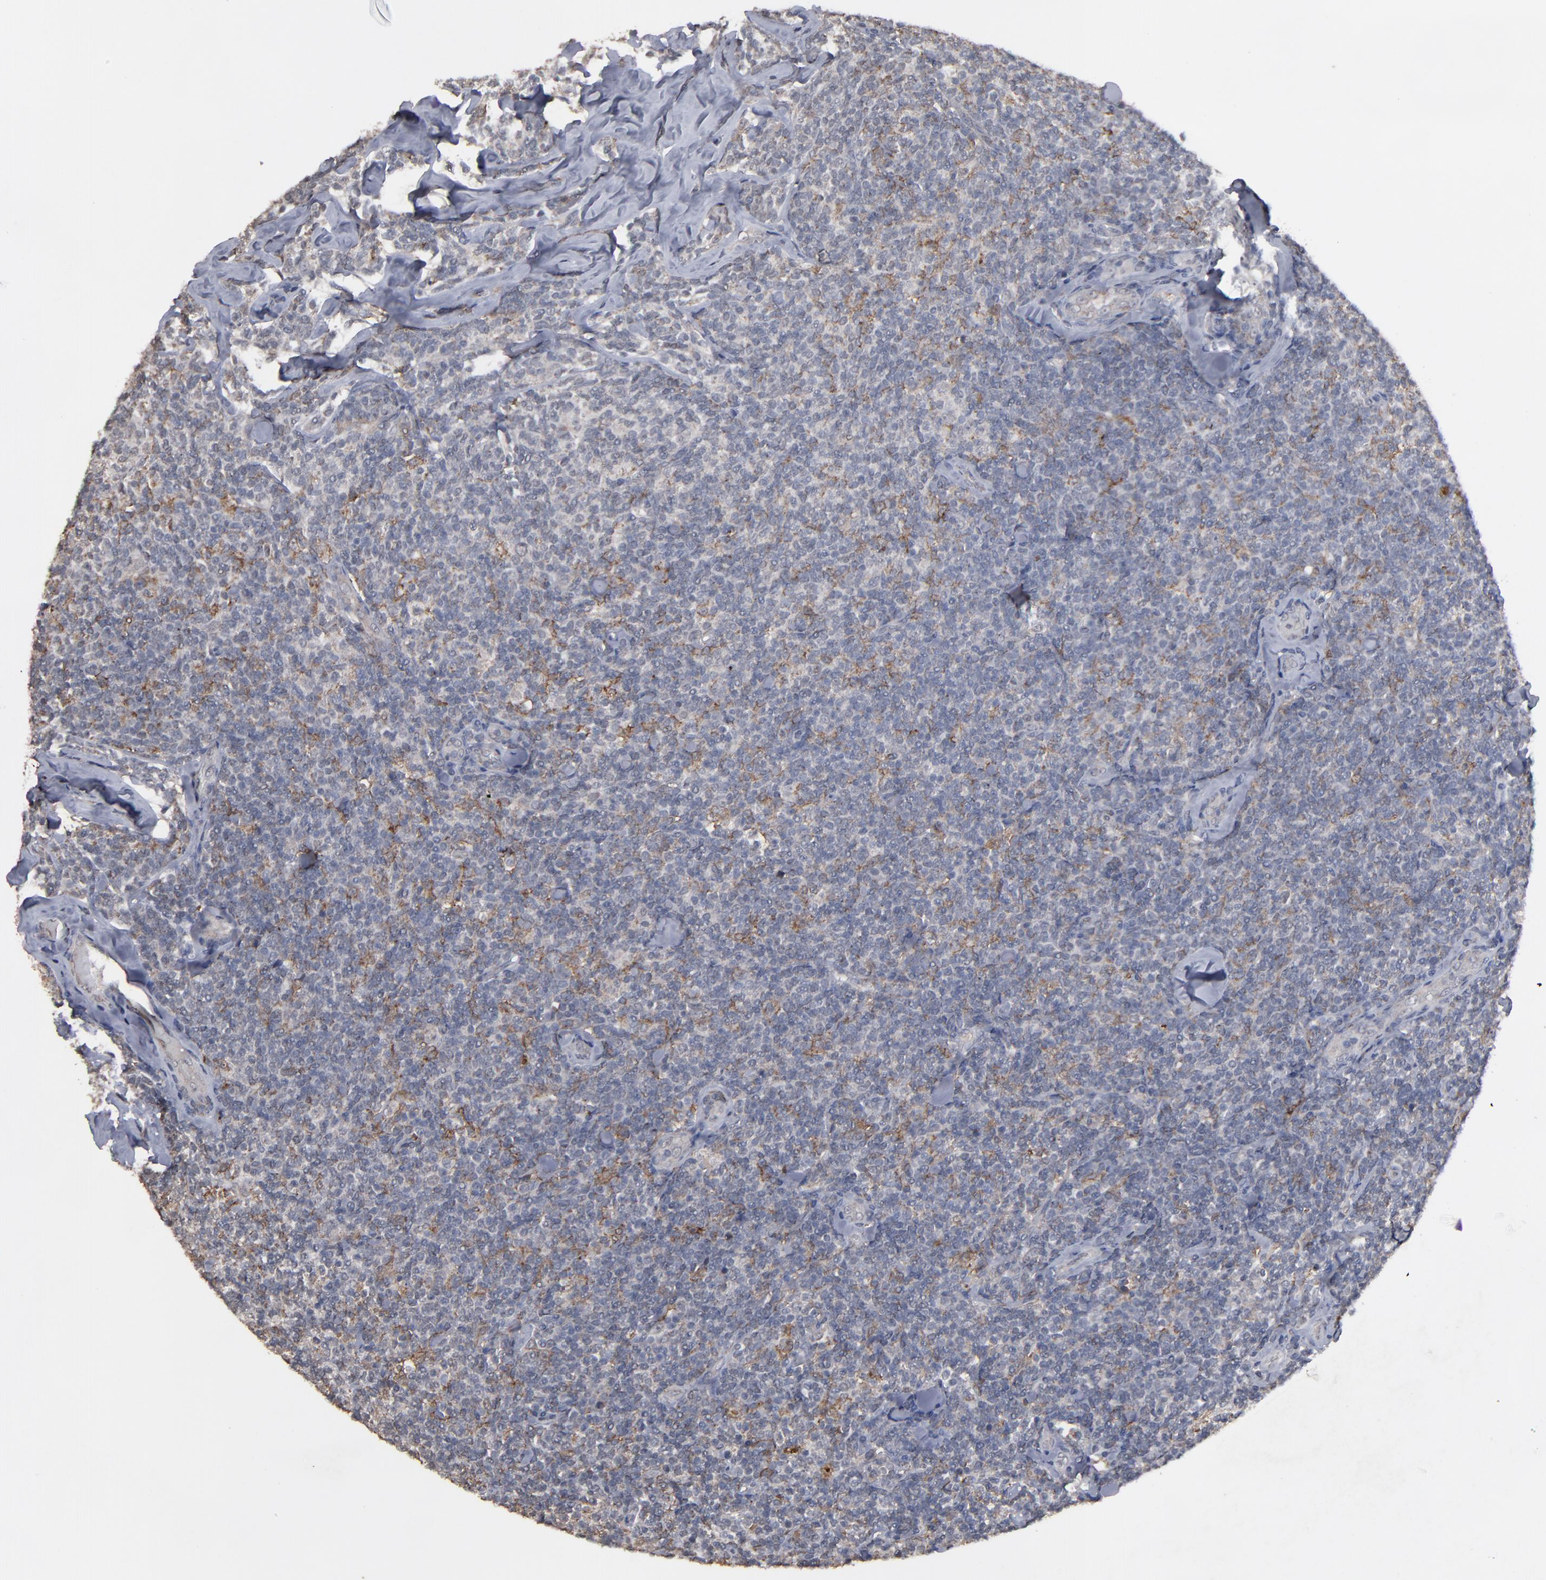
{"staining": {"intensity": "negative", "quantity": "none", "location": "none"}, "tissue": "lymphoma", "cell_type": "Tumor cells", "image_type": "cancer", "snomed": [{"axis": "morphology", "description": "Malignant lymphoma, non-Hodgkin's type, Low grade"}, {"axis": "topography", "description": "Lymph node"}], "caption": "This is an immunohistochemistry (IHC) image of human lymphoma. There is no staining in tumor cells.", "gene": "SLC22A17", "patient": {"sex": "female", "age": 56}}